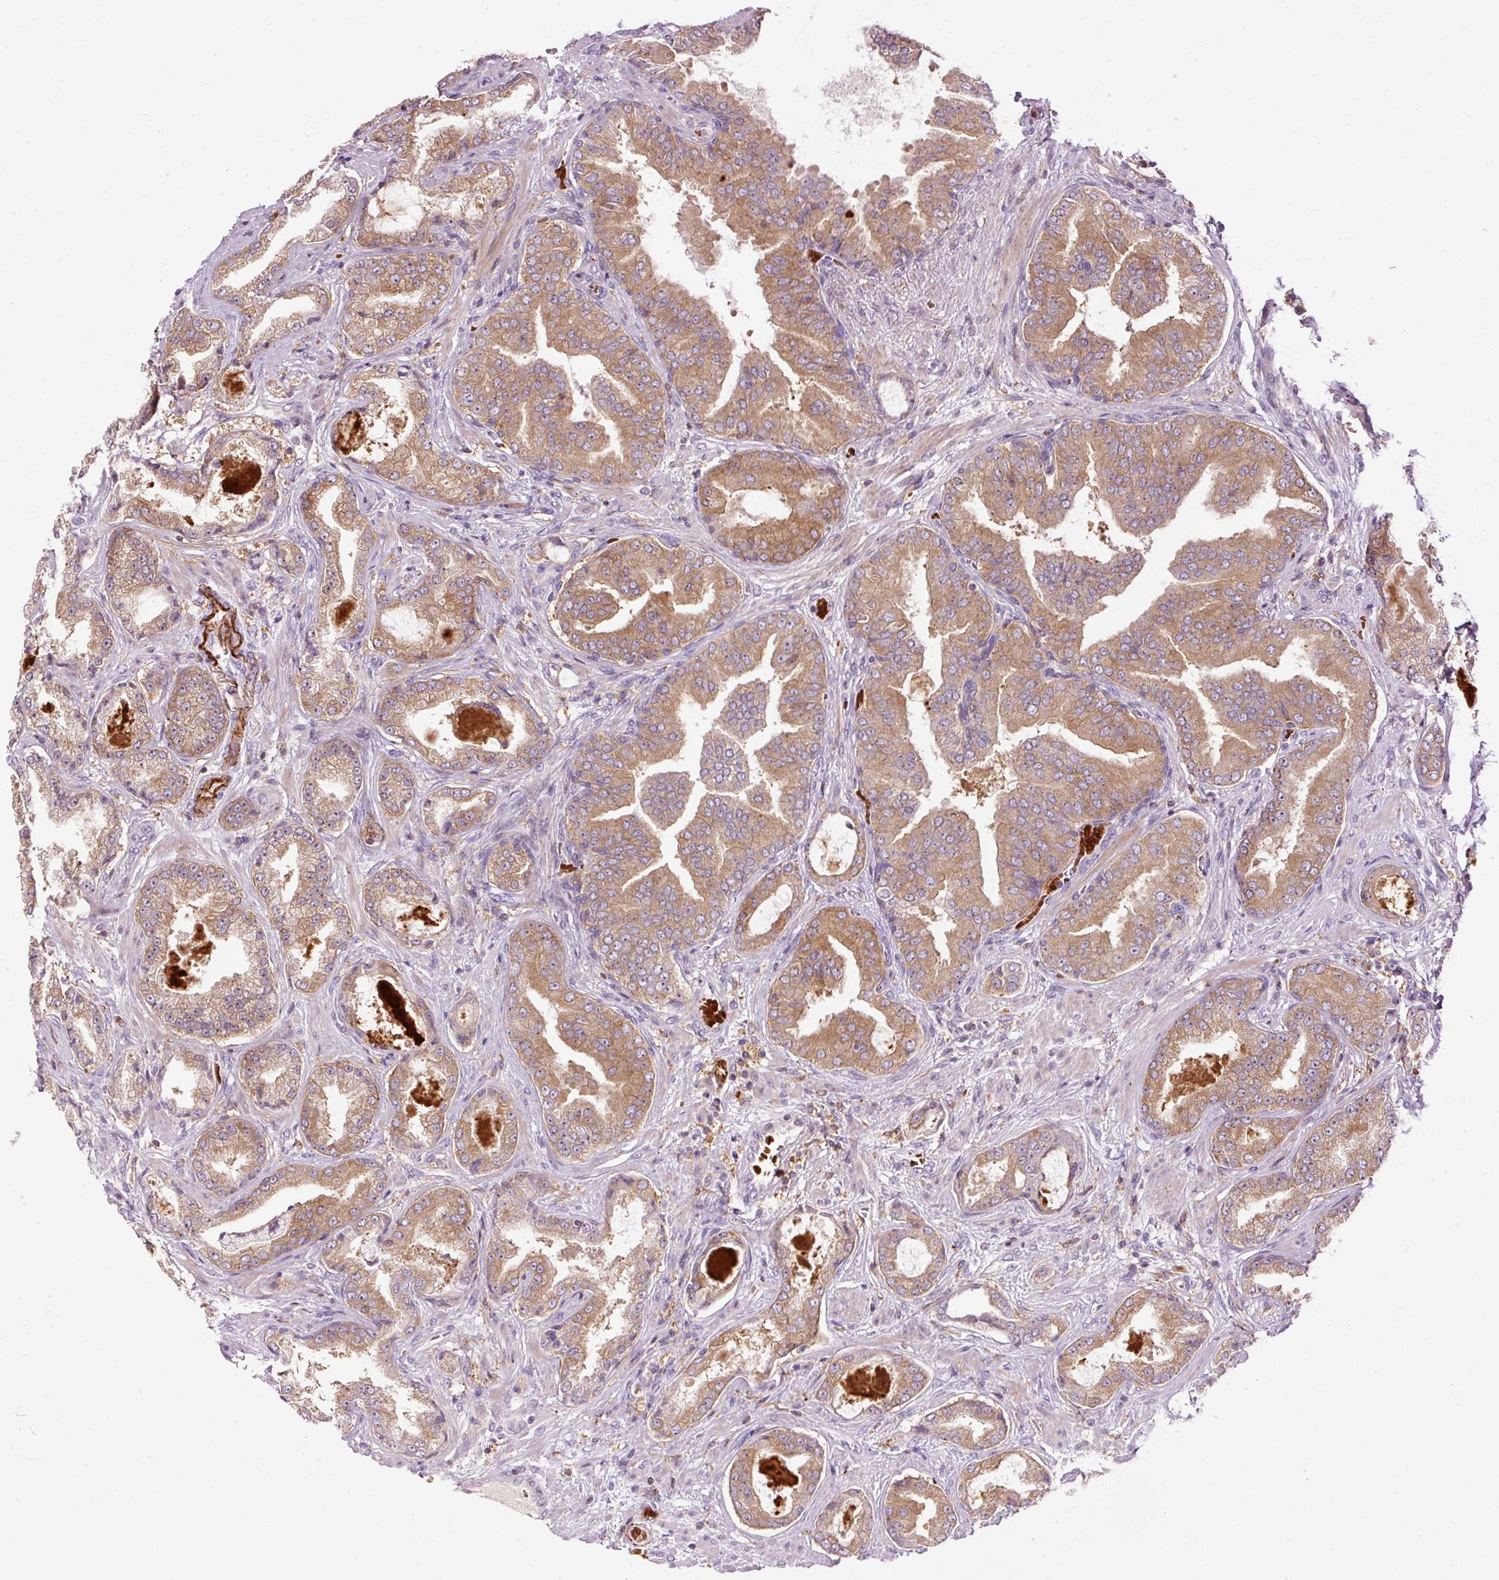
{"staining": {"intensity": "moderate", "quantity": ">75%", "location": "cytoplasmic/membranous"}, "tissue": "prostate cancer", "cell_type": "Tumor cells", "image_type": "cancer", "snomed": [{"axis": "morphology", "description": "Adenocarcinoma, High grade"}, {"axis": "topography", "description": "Prostate"}], "caption": "Prostate cancer (high-grade adenocarcinoma) was stained to show a protein in brown. There is medium levels of moderate cytoplasmic/membranous staining in approximately >75% of tumor cells. (brown staining indicates protein expression, while blue staining denotes nuclei).", "gene": "CEBPZ", "patient": {"sex": "male", "age": 68}}